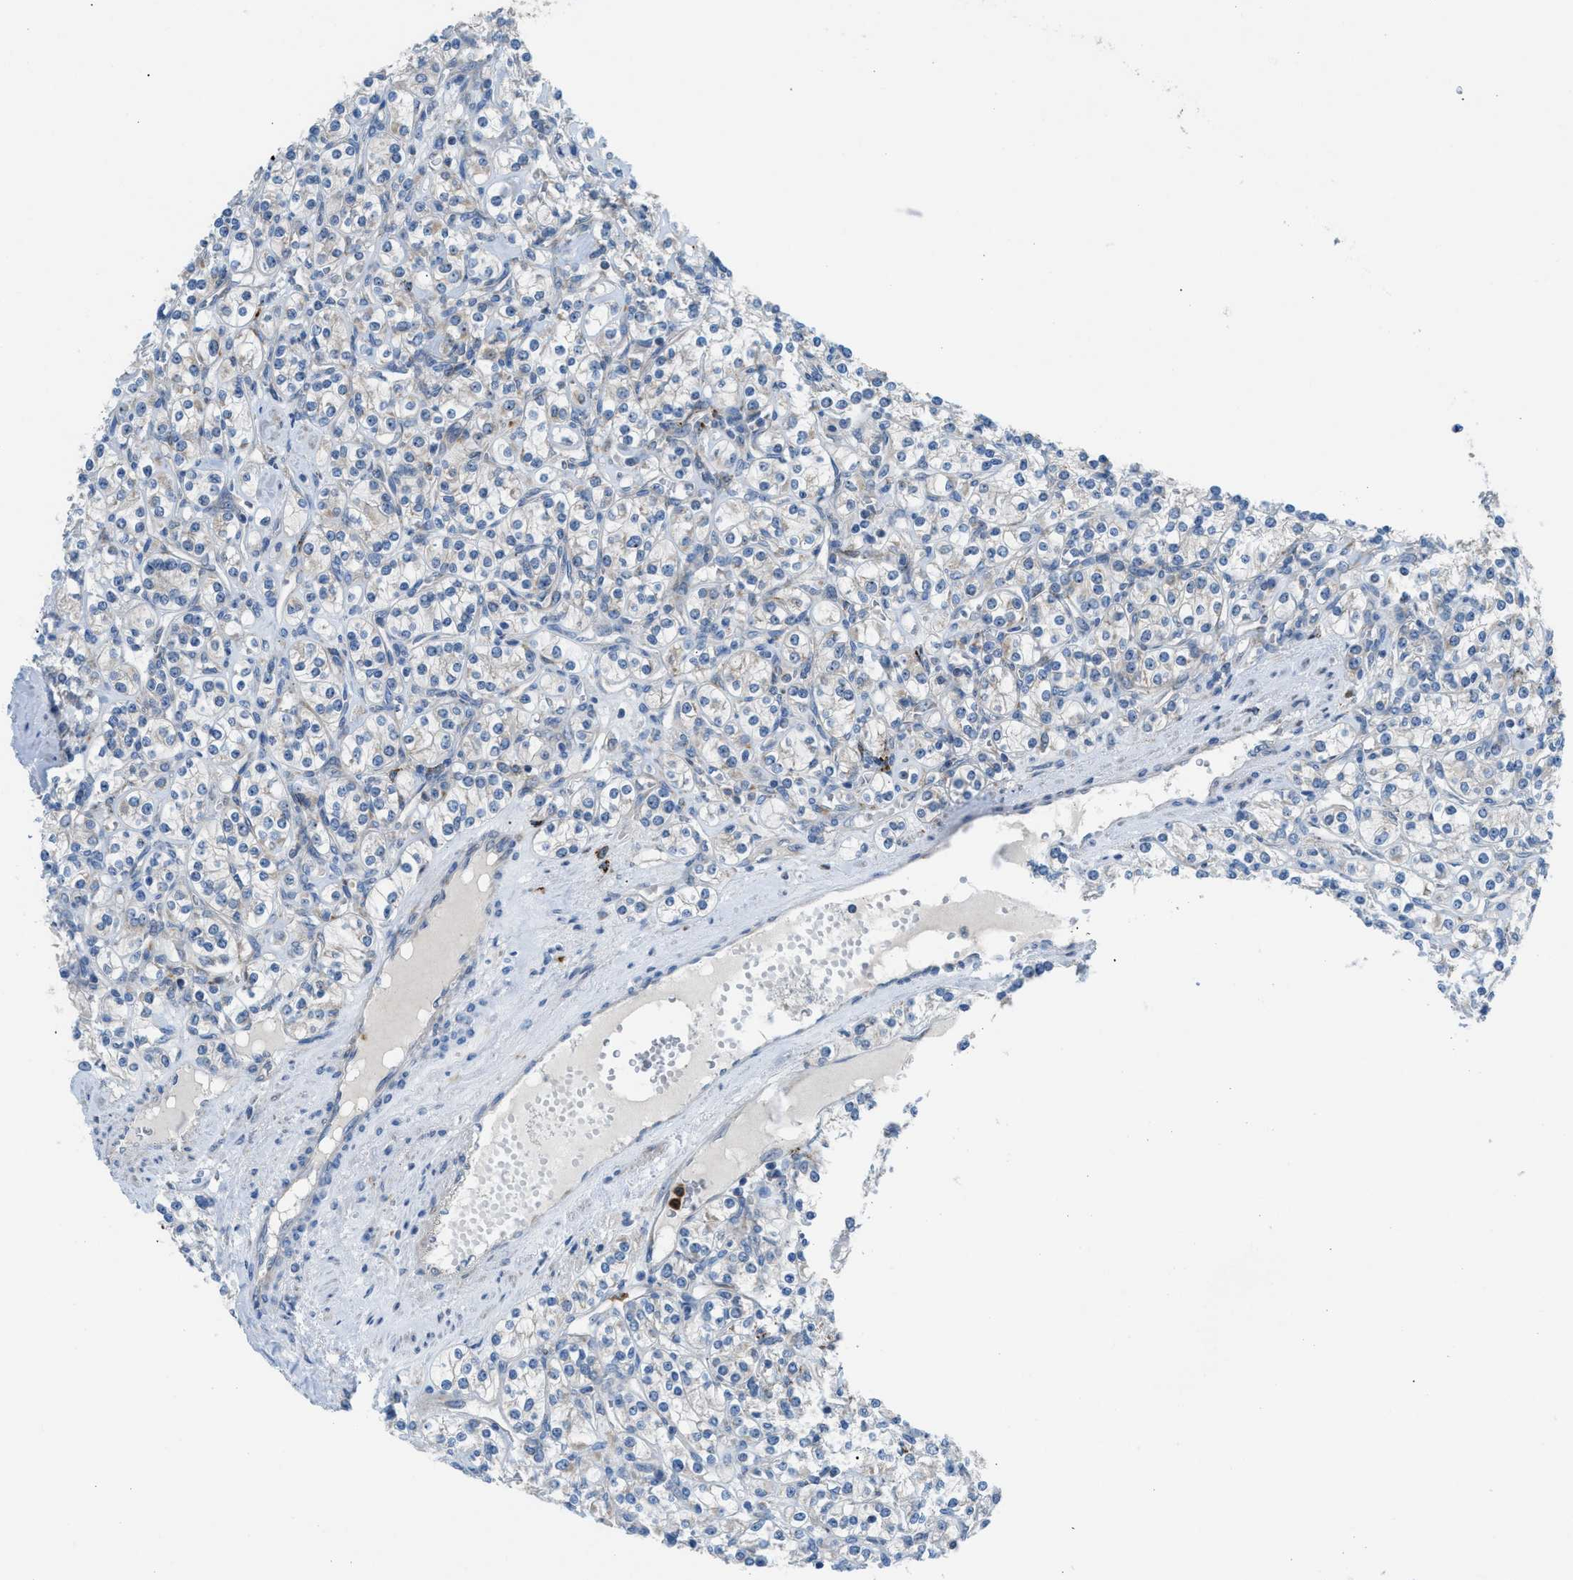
{"staining": {"intensity": "negative", "quantity": "none", "location": "none"}, "tissue": "renal cancer", "cell_type": "Tumor cells", "image_type": "cancer", "snomed": [{"axis": "morphology", "description": "Adenocarcinoma, NOS"}, {"axis": "topography", "description": "Kidney"}], "caption": "Renal cancer stained for a protein using immunohistochemistry exhibits no expression tumor cells.", "gene": "TPH1", "patient": {"sex": "male", "age": 77}}